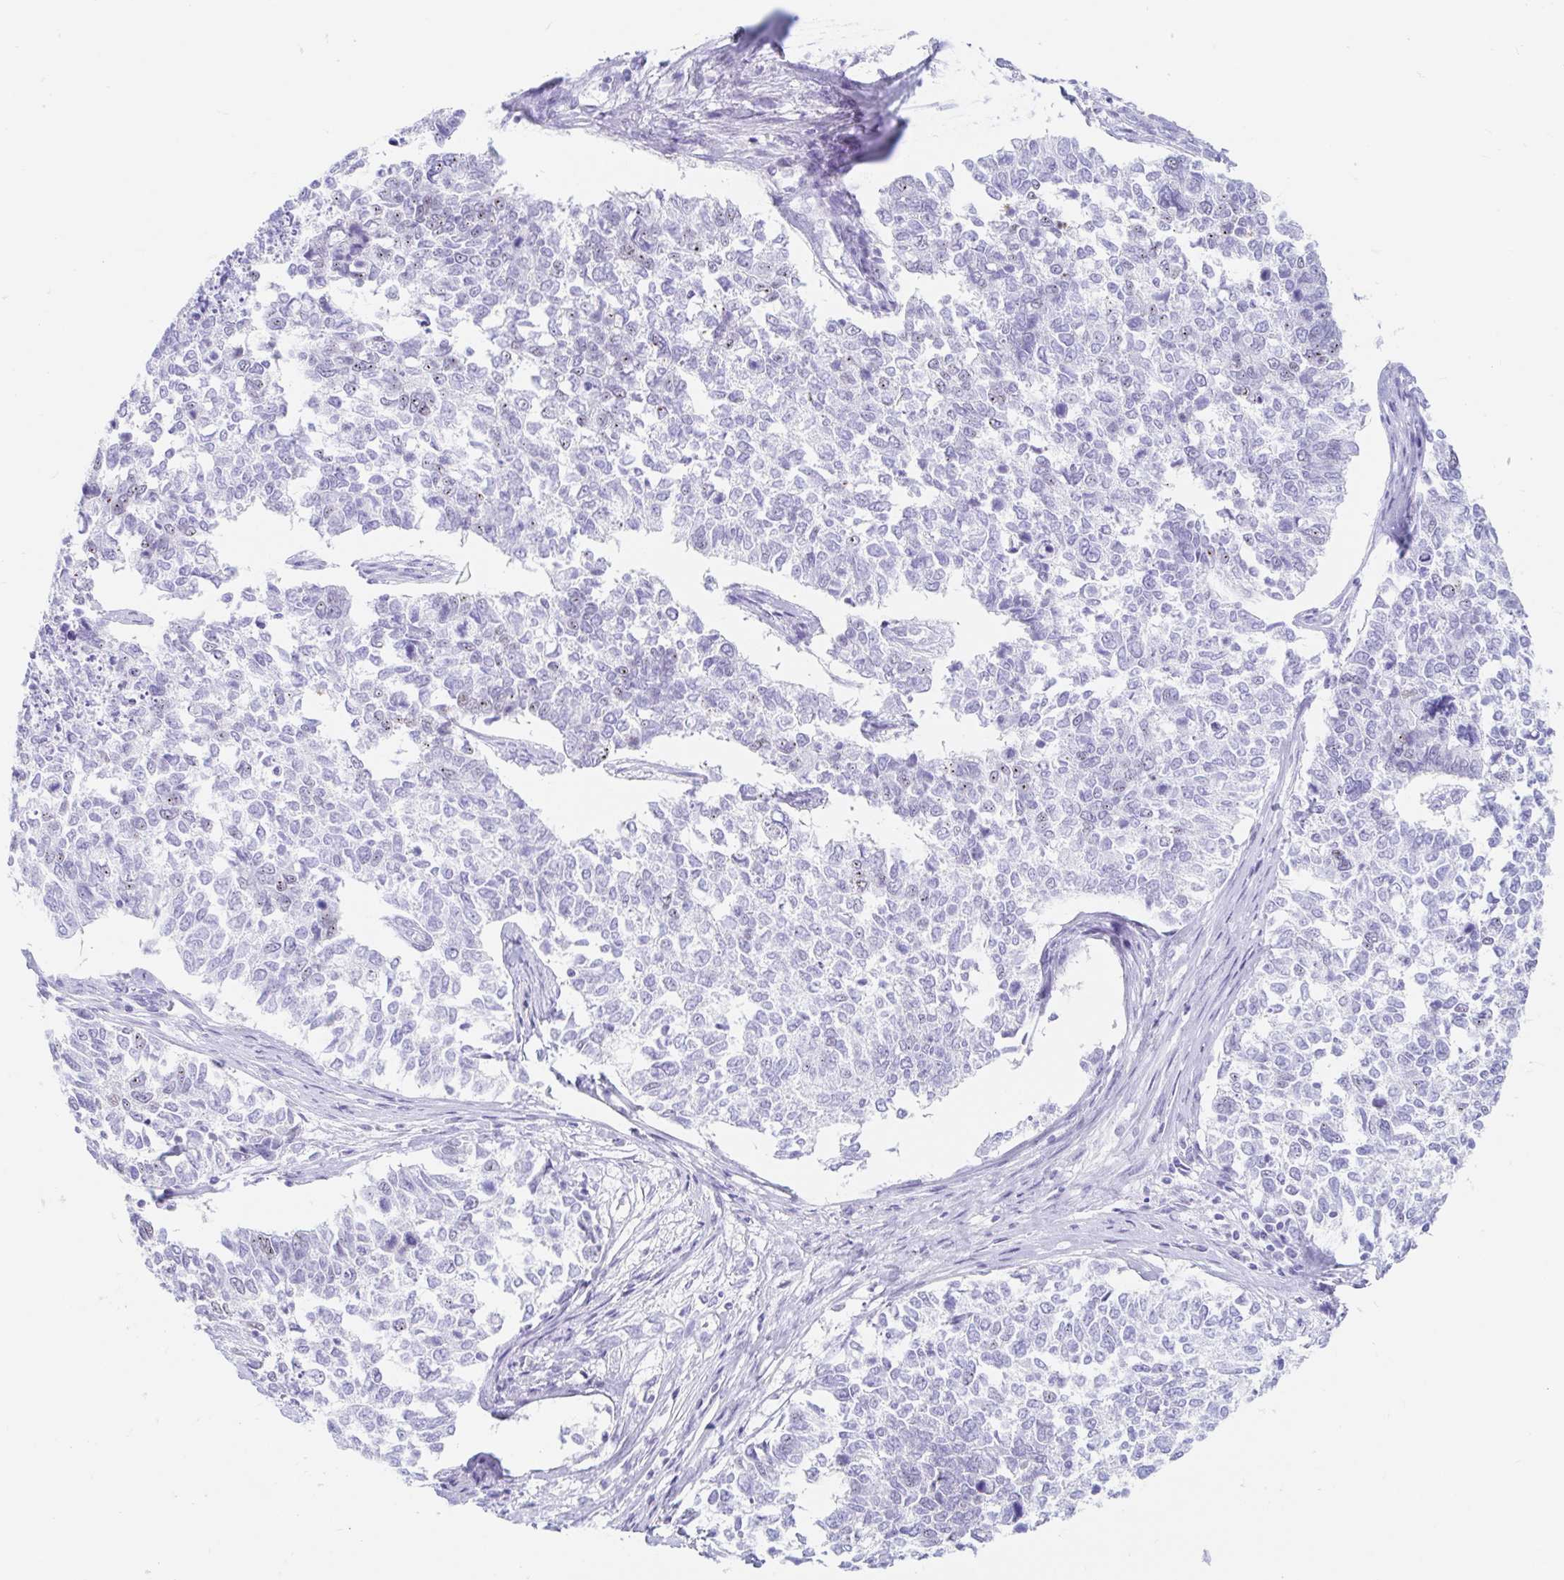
{"staining": {"intensity": "weak", "quantity": "<25%", "location": "nuclear"}, "tissue": "cervical cancer", "cell_type": "Tumor cells", "image_type": "cancer", "snomed": [{"axis": "morphology", "description": "Adenocarcinoma, NOS"}, {"axis": "topography", "description": "Cervix"}], "caption": "Immunohistochemistry image of adenocarcinoma (cervical) stained for a protein (brown), which shows no staining in tumor cells.", "gene": "OR6T1", "patient": {"sex": "female", "age": 63}}